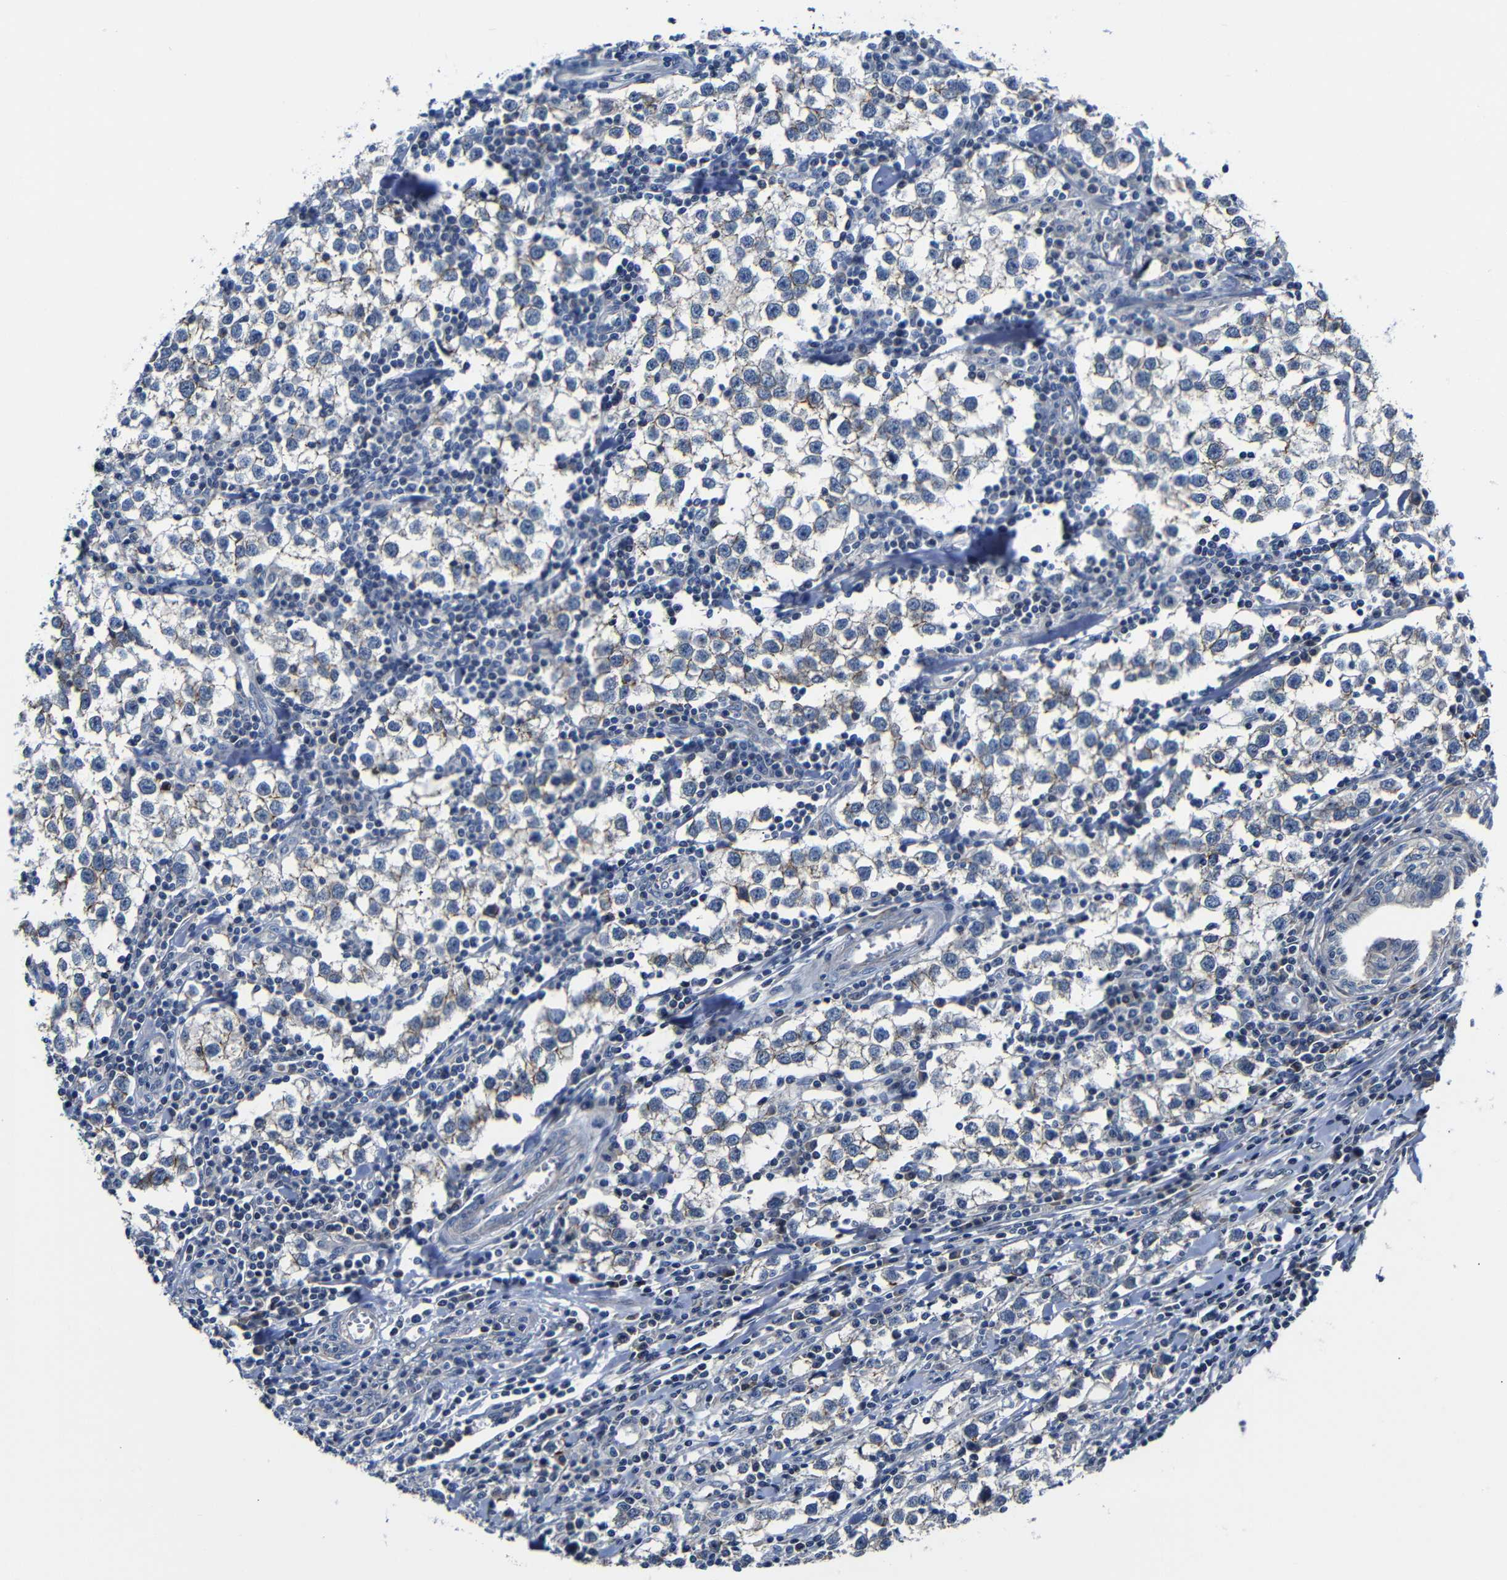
{"staining": {"intensity": "weak", "quantity": "25%-75%", "location": "cytoplasmic/membranous"}, "tissue": "testis cancer", "cell_type": "Tumor cells", "image_type": "cancer", "snomed": [{"axis": "morphology", "description": "Seminoma, NOS"}, {"axis": "morphology", "description": "Carcinoma, Embryonal, NOS"}, {"axis": "topography", "description": "Testis"}], "caption": "A brown stain labels weak cytoplasmic/membranous positivity of a protein in human testis embryonal carcinoma tumor cells.", "gene": "AFDN", "patient": {"sex": "male", "age": 36}}